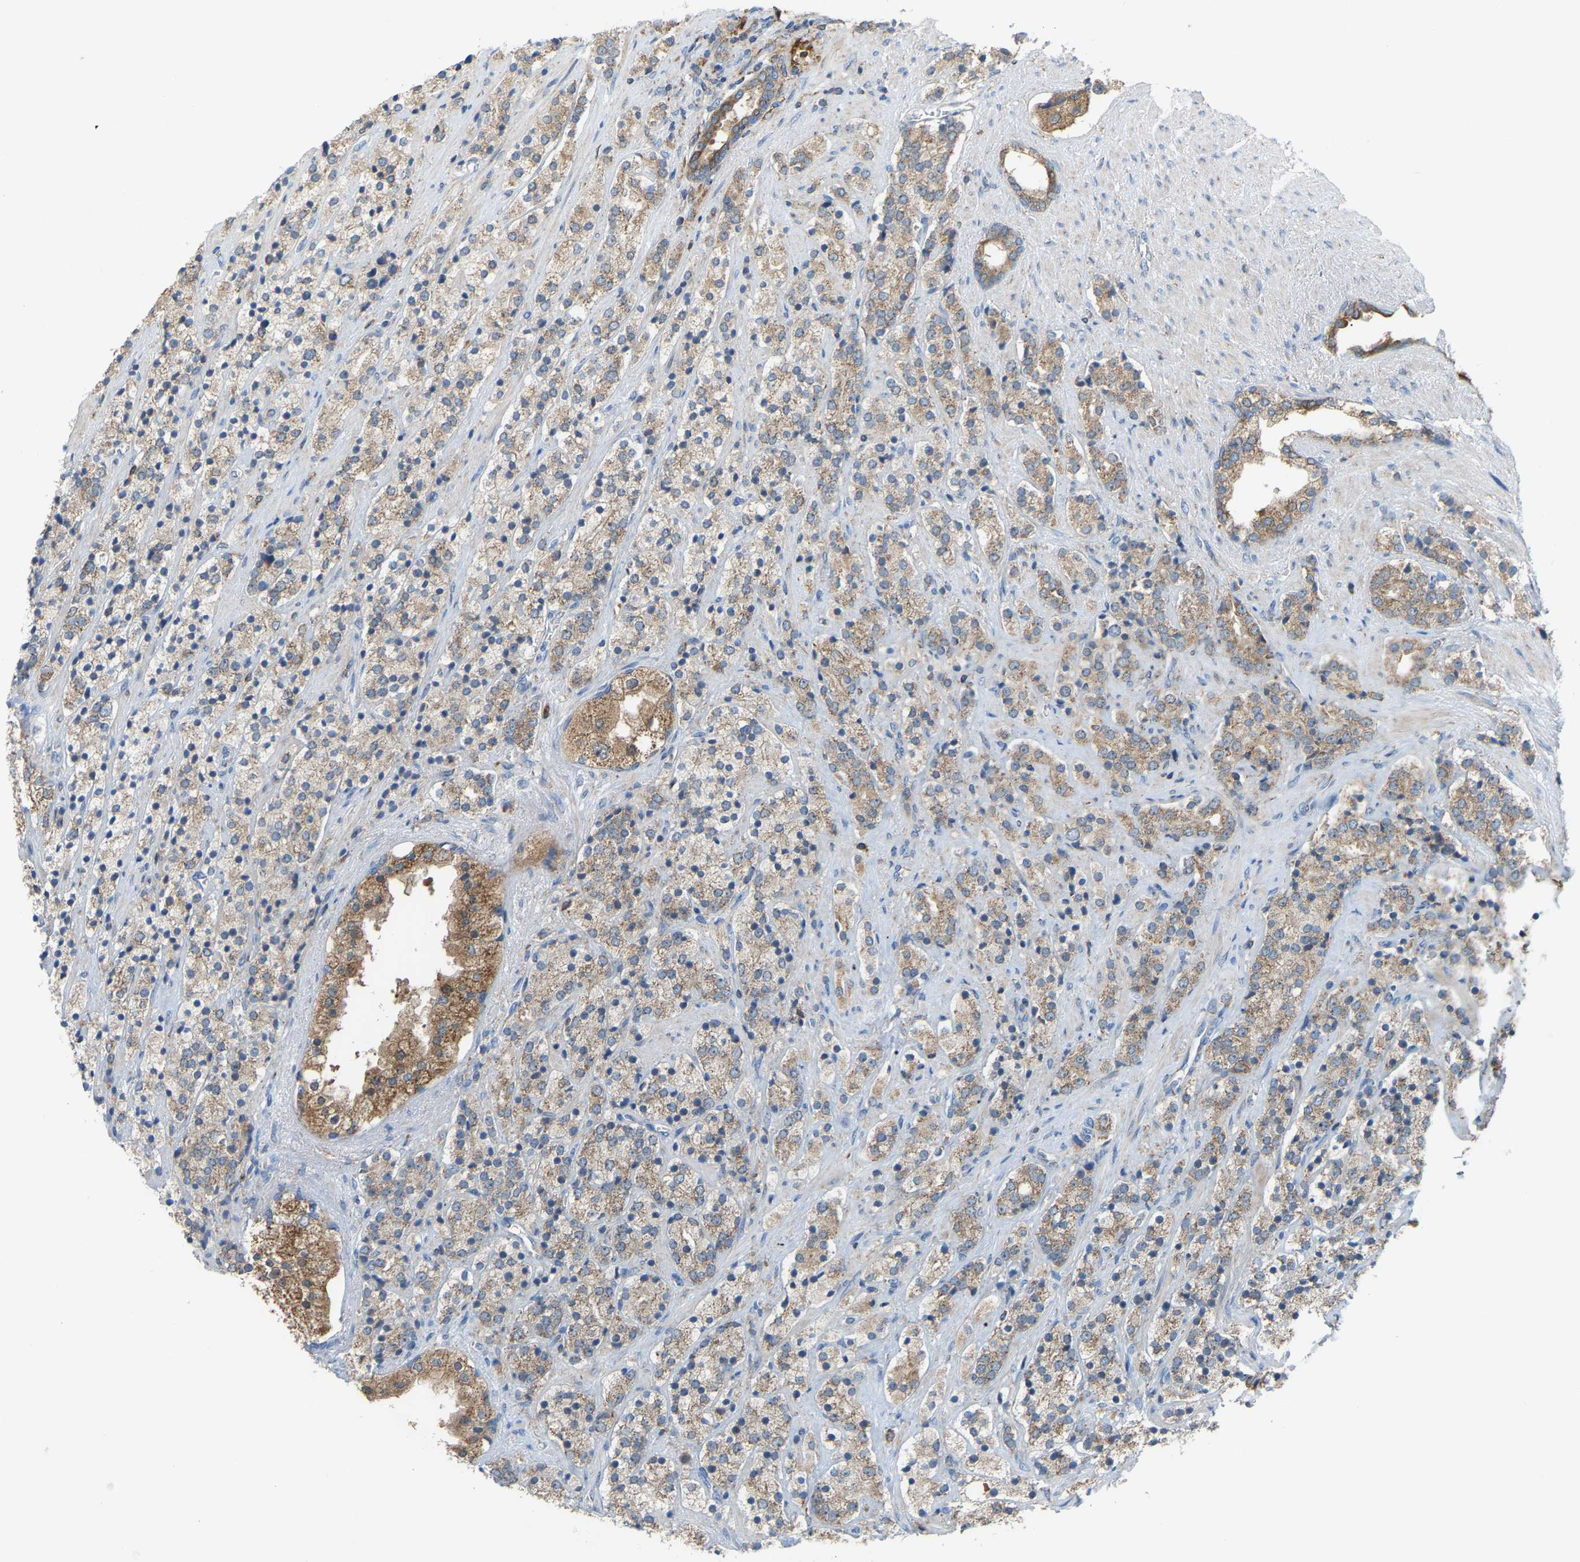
{"staining": {"intensity": "weak", "quantity": ">75%", "location": "cytoplasmic/membranous"}, "tissue": "prostate cancer", "cell_type": "Tumor cells", "image_type": "cancer", "snomed": [{"axis": "morphology", "description": "Adenocarcinoma, High grade"}, {"axis": "topography", "description": "Prostate"}], "caption": "Immunohistochemistry (IHC) micrograph of neoplastic tissue: human prostate cancer (adenocarcinoma (high-grade)) stained using IHC displays low levels of weak protein expression localized specifically in the cytoplasmic/membranous of tumor cells, appearing as a cytoplasmic/membranous brown color.", "gene": "CROT", "patient": {"sex": "male", "age": 71}}